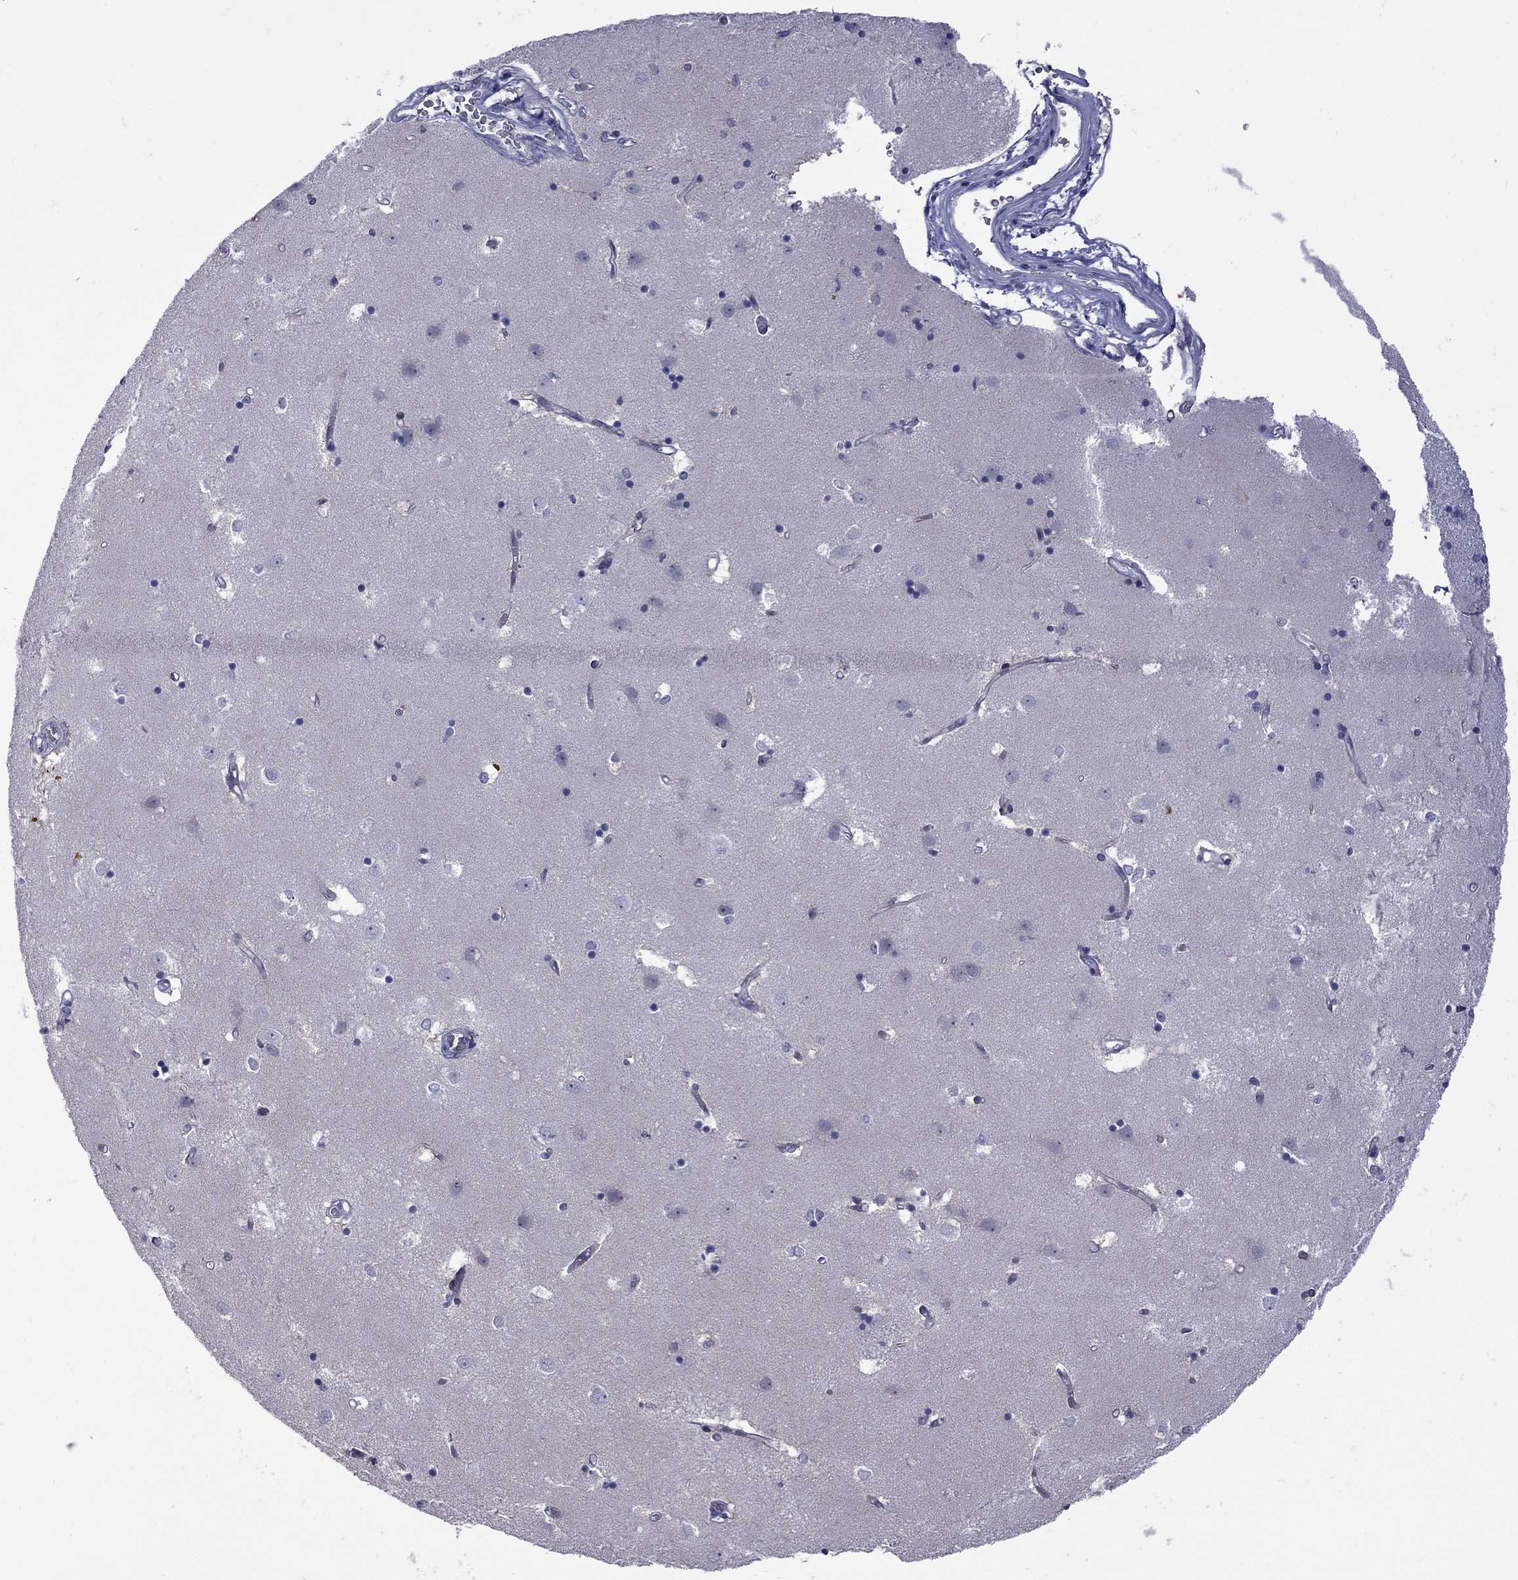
{"staining": {"intensity": "negative", "quantity": "none", "location": "none"}, "tissue": "caudate", "cell_type": "Glial cells", "image_type": "normal", "snomed": [{"axis": "morphology", "description": "Normal tissue, NOS"}, {"axis": "topography", "description": "Lateral ventricle wall"}], "caption": "Caudate stained for a protein using immunohistochemistry (IHC) reveals no expression glial cells.", "gene": "NRARP", "patient": {"sex": "male", "age": 54}}